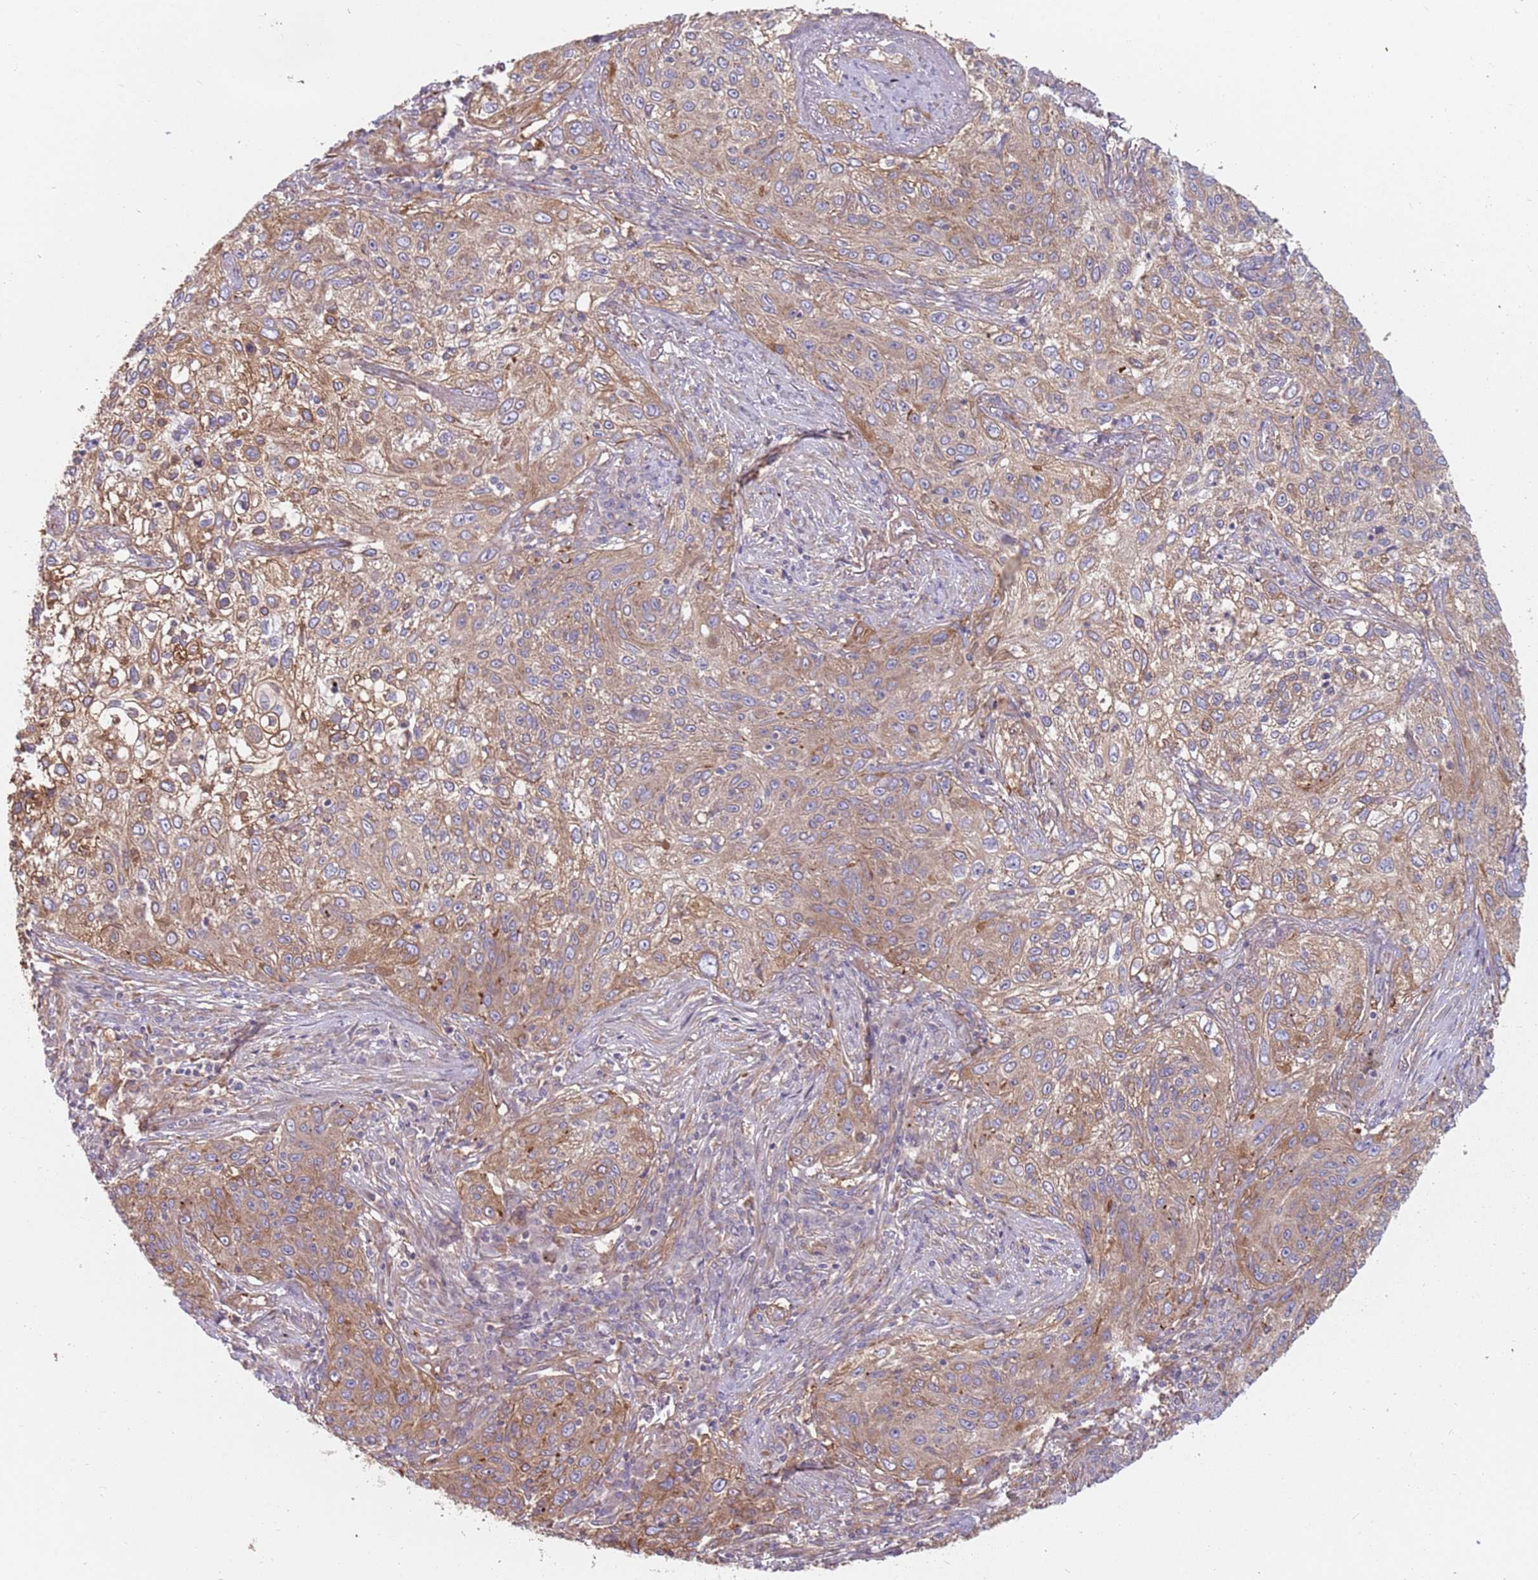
{"staining": {"intensity": "moderate", "quantity": "25%-75%", "location": "cytoplasmic/membranous"}, "tissue": "lung cancer", "cell_type": "Tumor cells", "image_type": "cancer", "snomed": [{"axis": "morphology", "description": "Squamous cell carcinoma, NOS"}, {"axis": "topography", "description": "Lung"}], "caption": "This is an image of IHC staining of lung cancer (squamous cell carcinoma), which shows moderate staining in the cytoplasmic/membranous of tumor cells.", "gene": "SPDL1", "patient": {"sex": "female", "age": 69}}